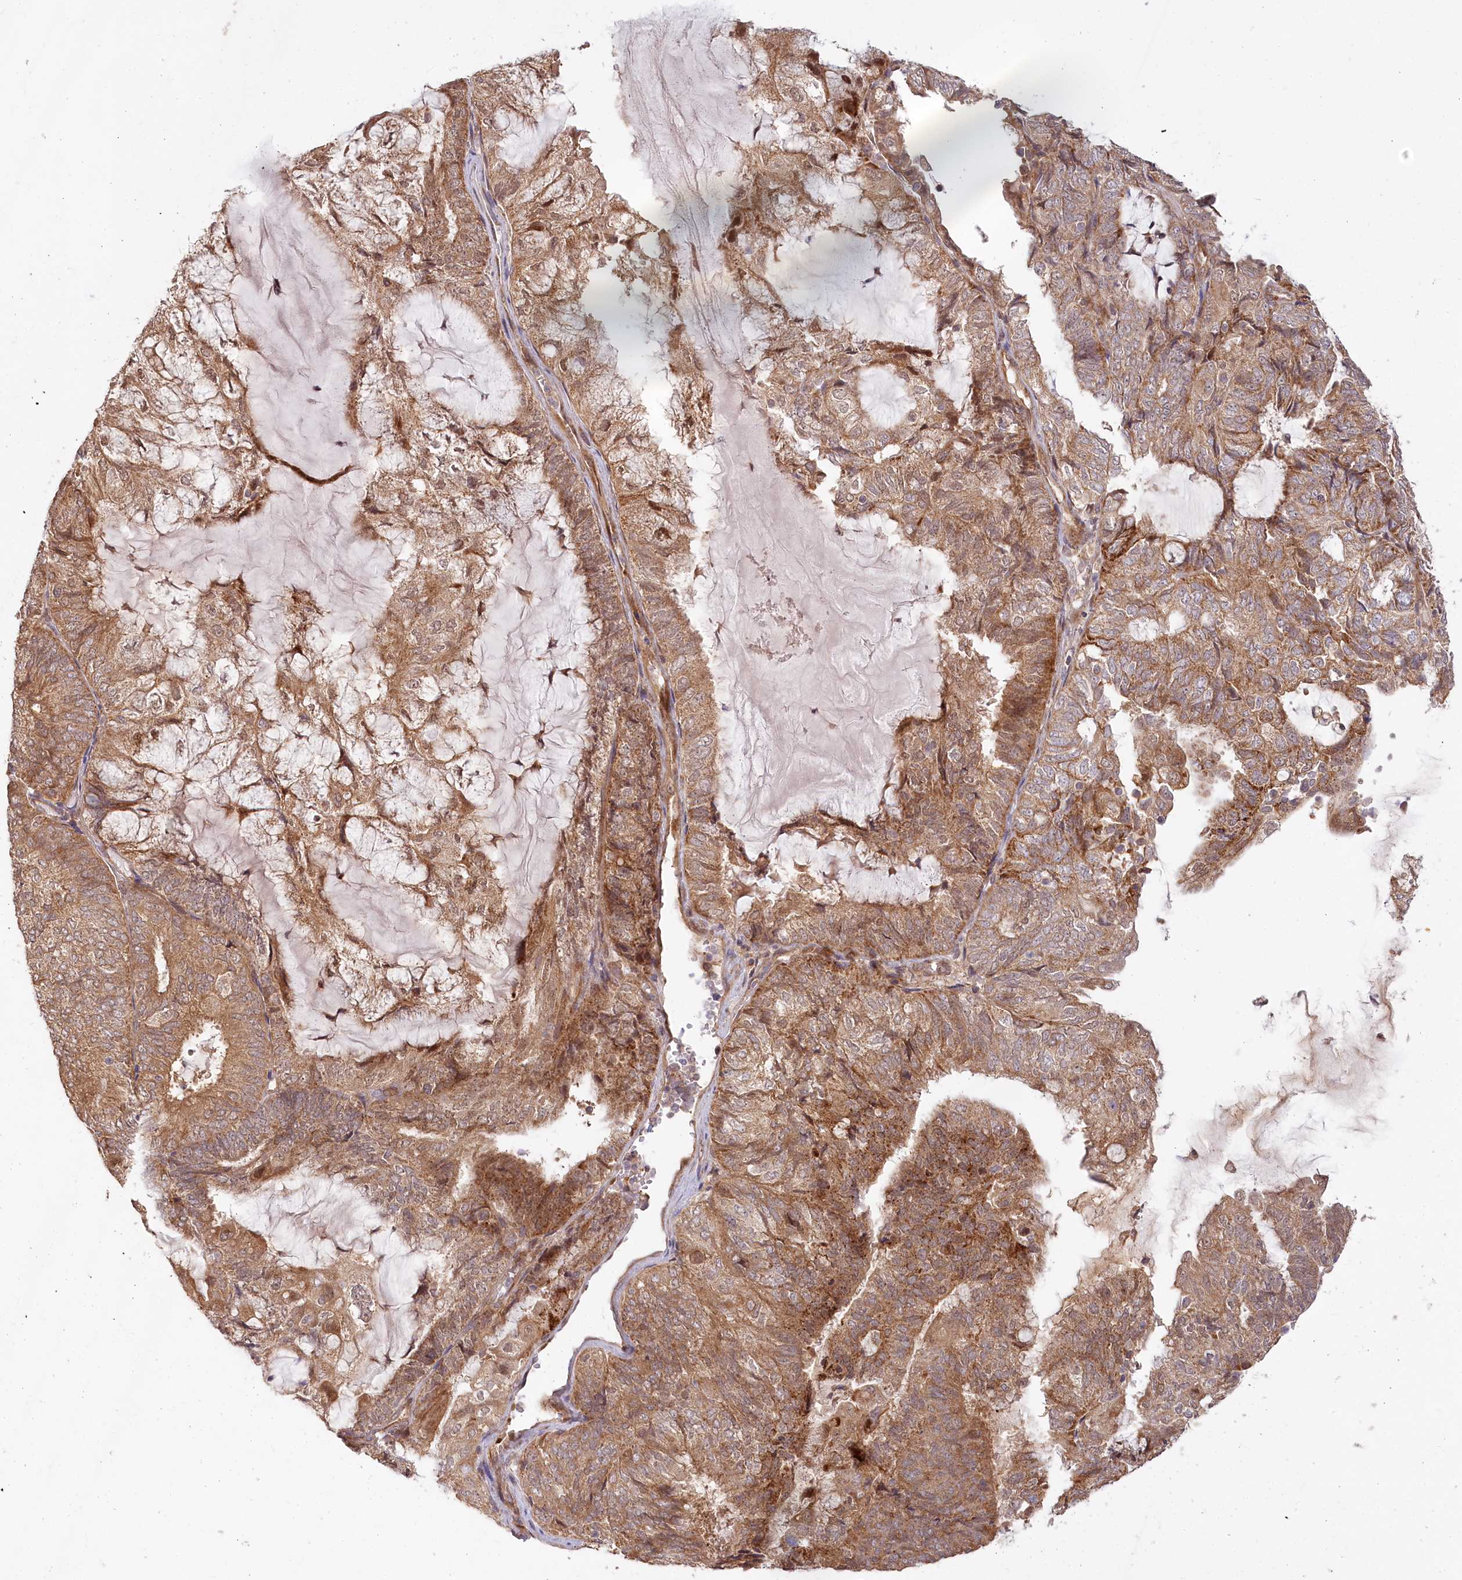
{"staining": {"intensity": "moderate", "quantity": ">75%", "location": "cytoplasmic/membranous"}, "tissue": "endometrial cancer", "cell_type": "Tumor cells", "image_type": "cancer", "snomed": [{"axis": "morphology", "description": "Adenocarcinoma, NOS"}, {"axis": "topography", "description": "Endometrium"}], "caption": "Immunohistochemistry (IHC) staining of endometrial cancer, which displays medium levels of moderate cytoplasmic/membranous expression in approximately >75% of tumor cells indicating moderate cytoplasmic/membranous protein expression. The staining was performed using DAB (3,3'-diaminobenzidine) (brown) for protein detection and nuclei were counterstained in hematoxylin (blue).", "gene": "CEP70", "patient": {"sex": "female", "age": 81}}